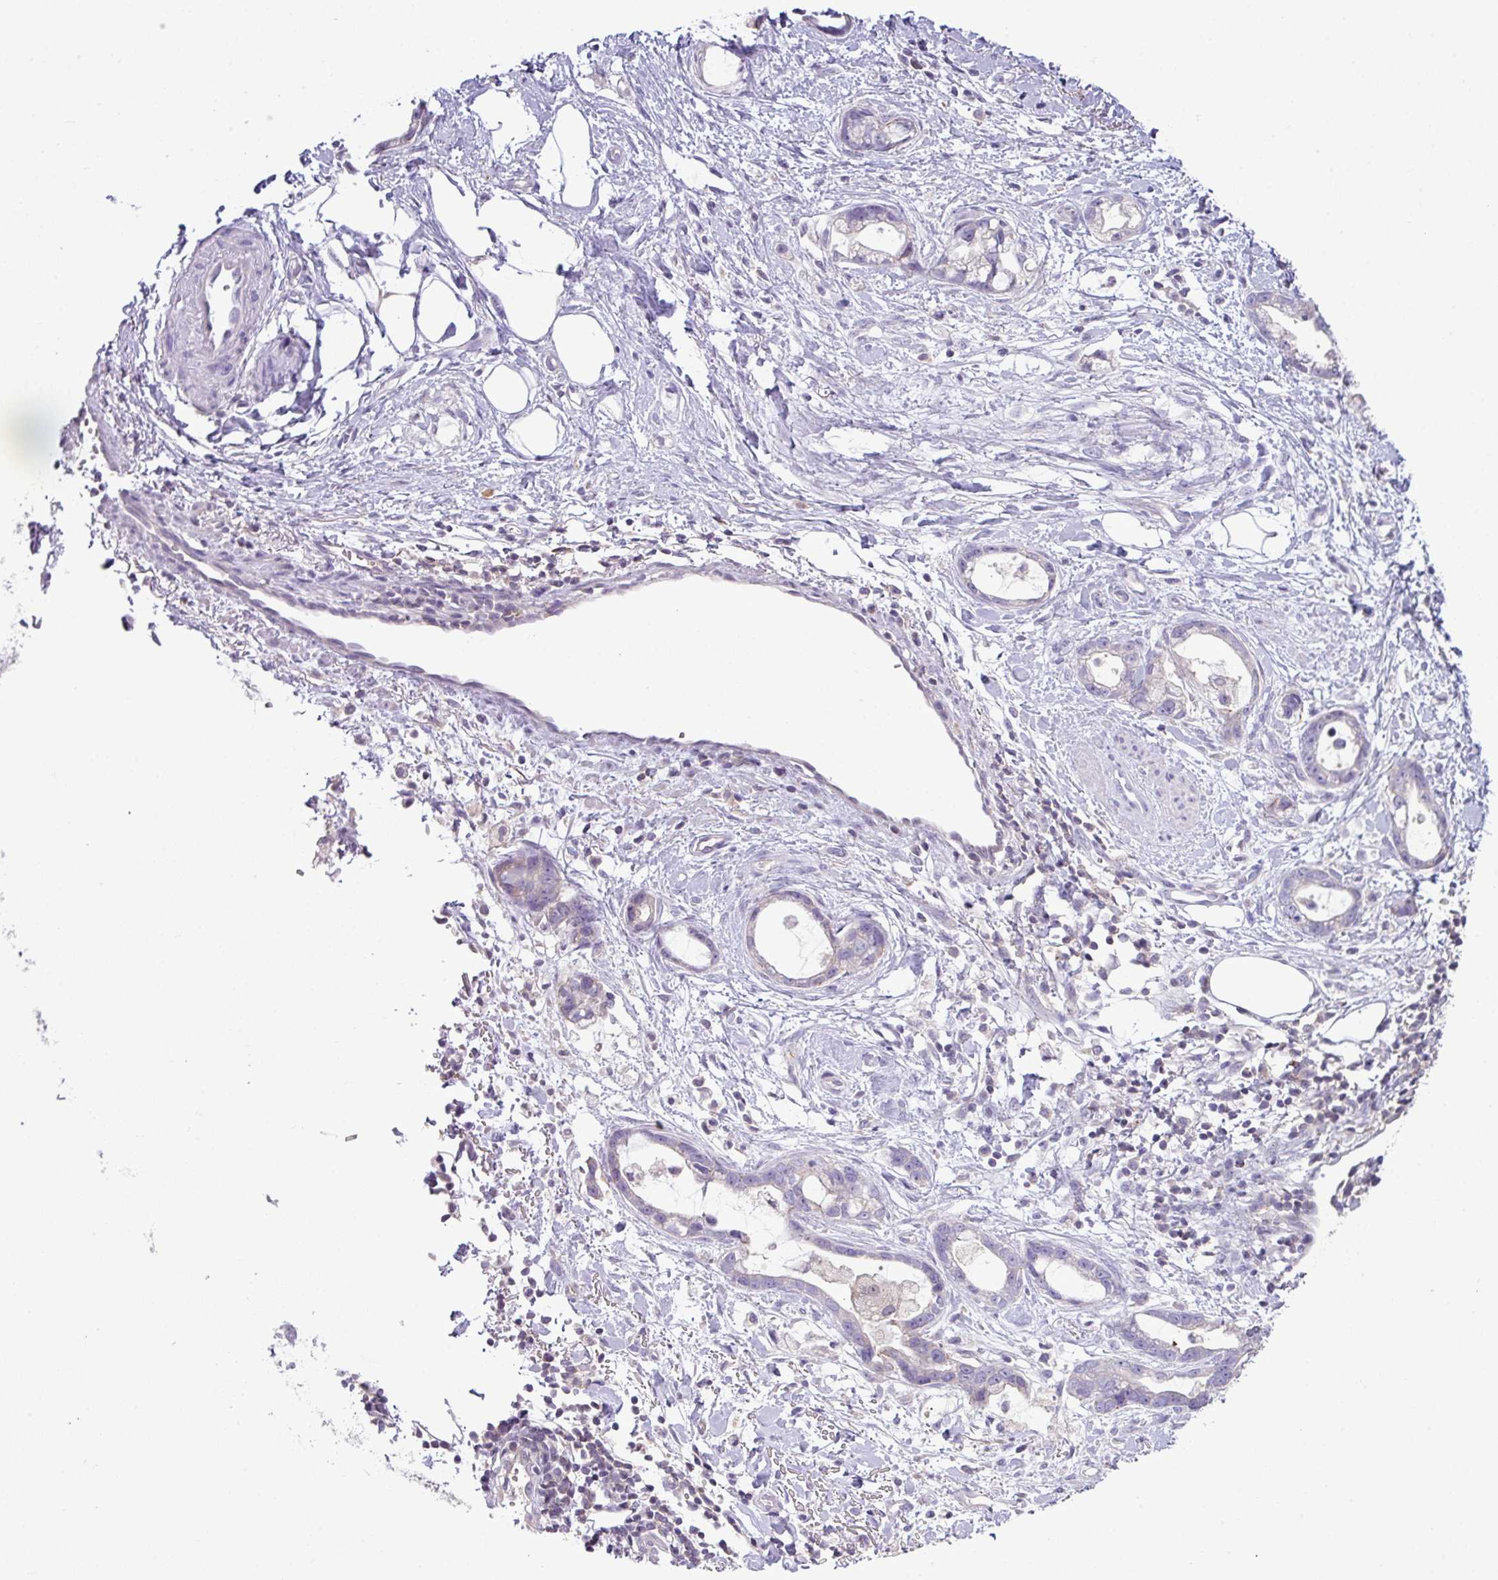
{"staining": {"intensity": "negative", "quantity": "none", "location": "none"}, "tissue": "stomach cancer", "cell_type": "Tumor cells", "image_type": "cancer", "snomed": [{"axis": "morphology", "description": "Adenocarcinoma, NOS"}, {"axis": "topography", "description": "Stomach"}], "caption": "Immunohistochemistry (IHC) of human adenocarcinoma (stomach) exhibits no expression in tumor cells. Brightfield microscopy of immunohistochemistry (IHC) stained with DAB (brown) and hematoxylin (blue), captured at high magnification.", "gene": "STAT5A", "patient": {"sex": "male", "age": 55}}